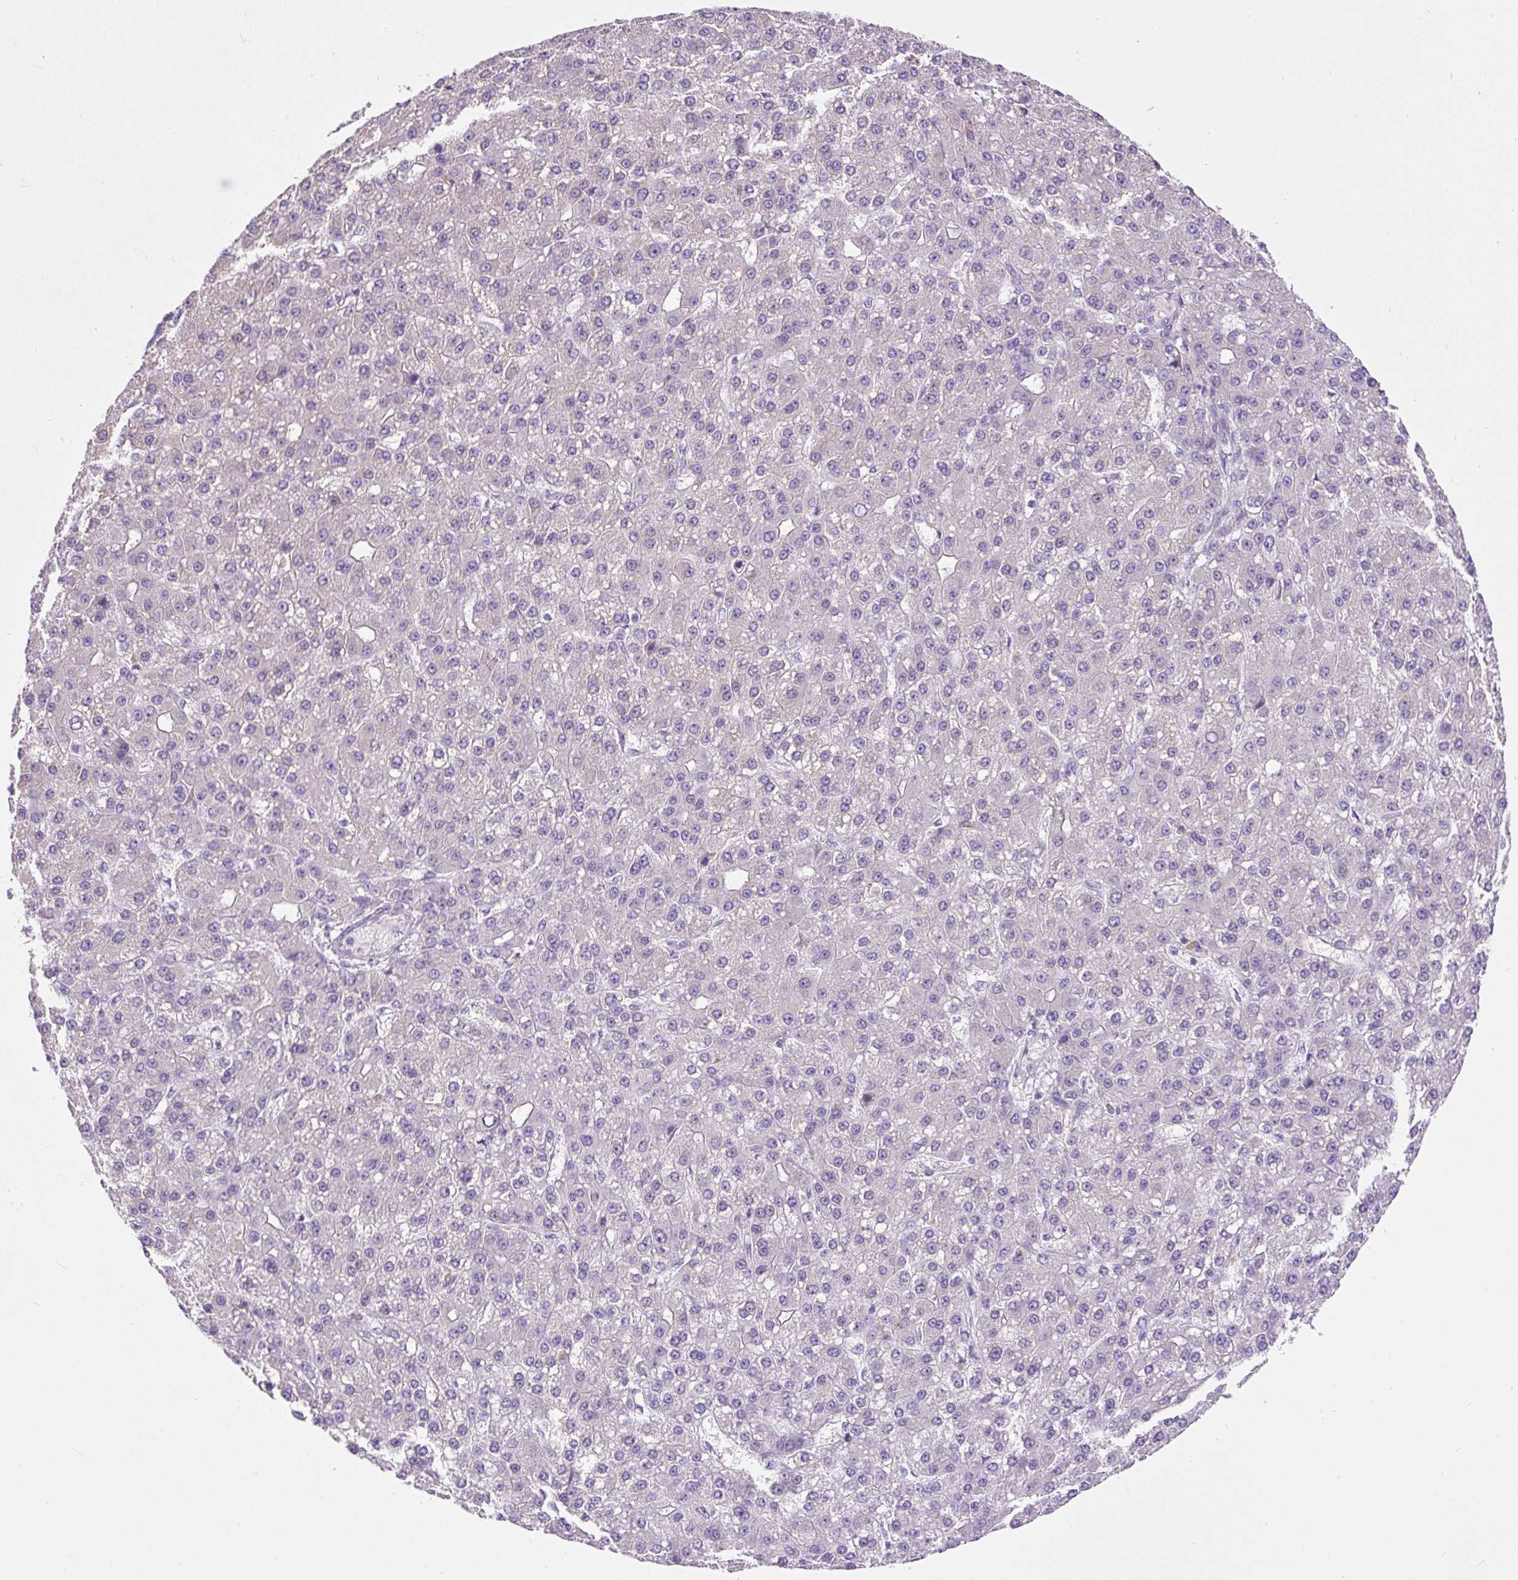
{"staining": {"intensity": "negative", "quantity": "none", "location": "none"}, "tissue": "liver cancer", "cell_type": "Tumor cells", "image_type": "cancer", "snomed": [{"axis": "morphology", "description": "Carcinoma, Hepatocellular, NOS"}, {"axis": "topography", "description": "Liver"}], "caption": "DAB immunohistochemical staining of hepatocellular carcinoma (liver) displays no significant expression in tumor cells. (Immunohistochemistry, brightfield microscopy, high magnification).", "gene": "SUSD5", "patient": {"sex": "male", "age": 67}}